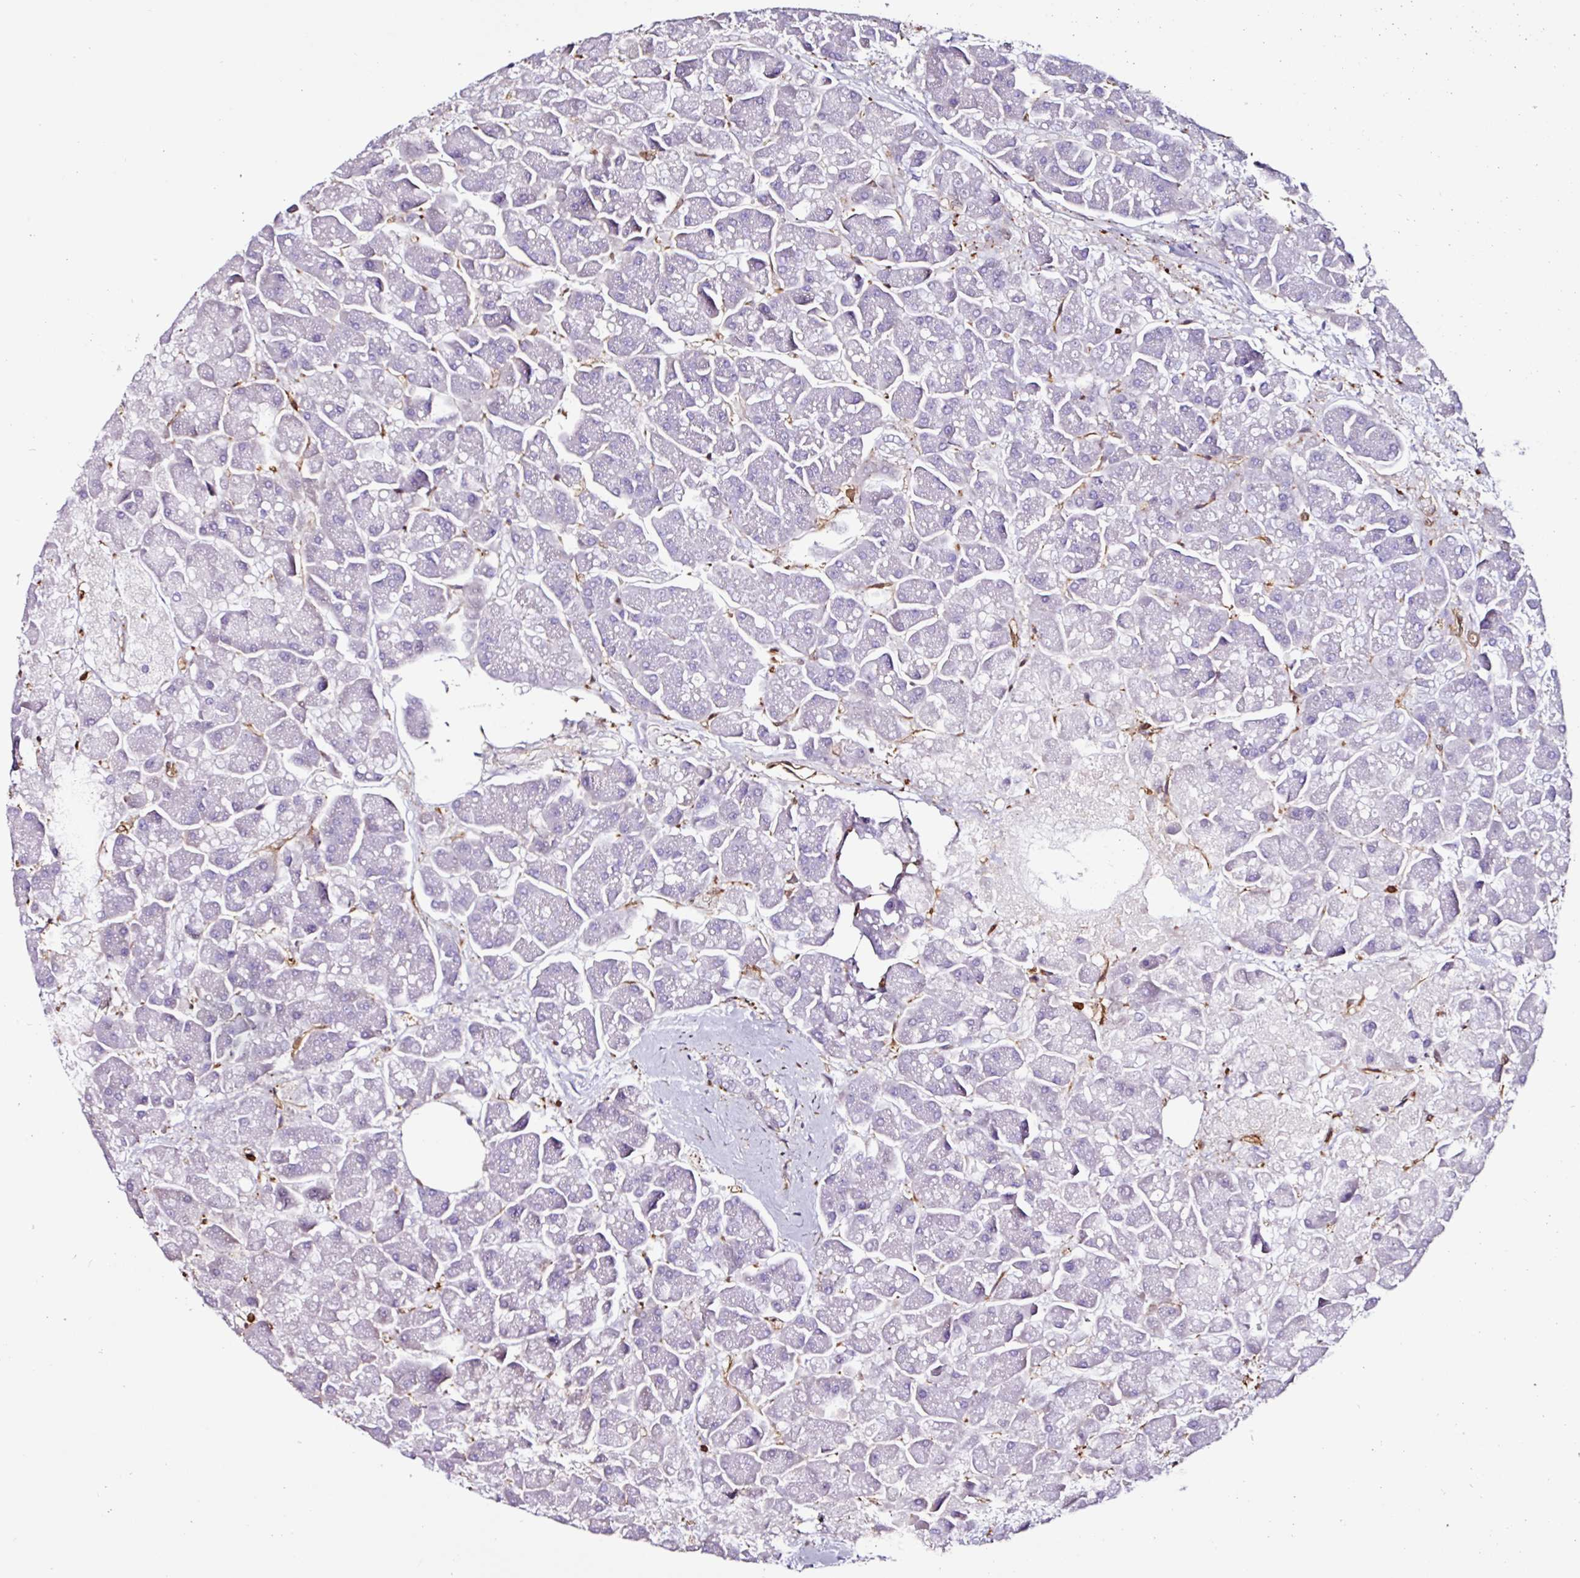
{"staining": {"intensity": "negative", "quantity": "none", "location": "none"}, "tissue": "pancreas", "cell_type": "Exocrine glandular cells", "image_type": "normal", "snomed": [{"axis": "morphology", "description": "Normal tissue, NOS"}, {"axis": "topography", "description": "Pancreas"}, {"axis": "topography", "description": "Peripheral nerve tissue"}], "caption": "DAB immunohistochemical staining of unremarkable pancreas shows no significant positivity in exocrine glandular cells. Brightfield microscopy of immunohistochemistry stained with DAB (brown) and hematoxylin (blue), captured at high magnification.", "gene": "ARHGDIB", "patient": {"sex": "male", "age": 54}}